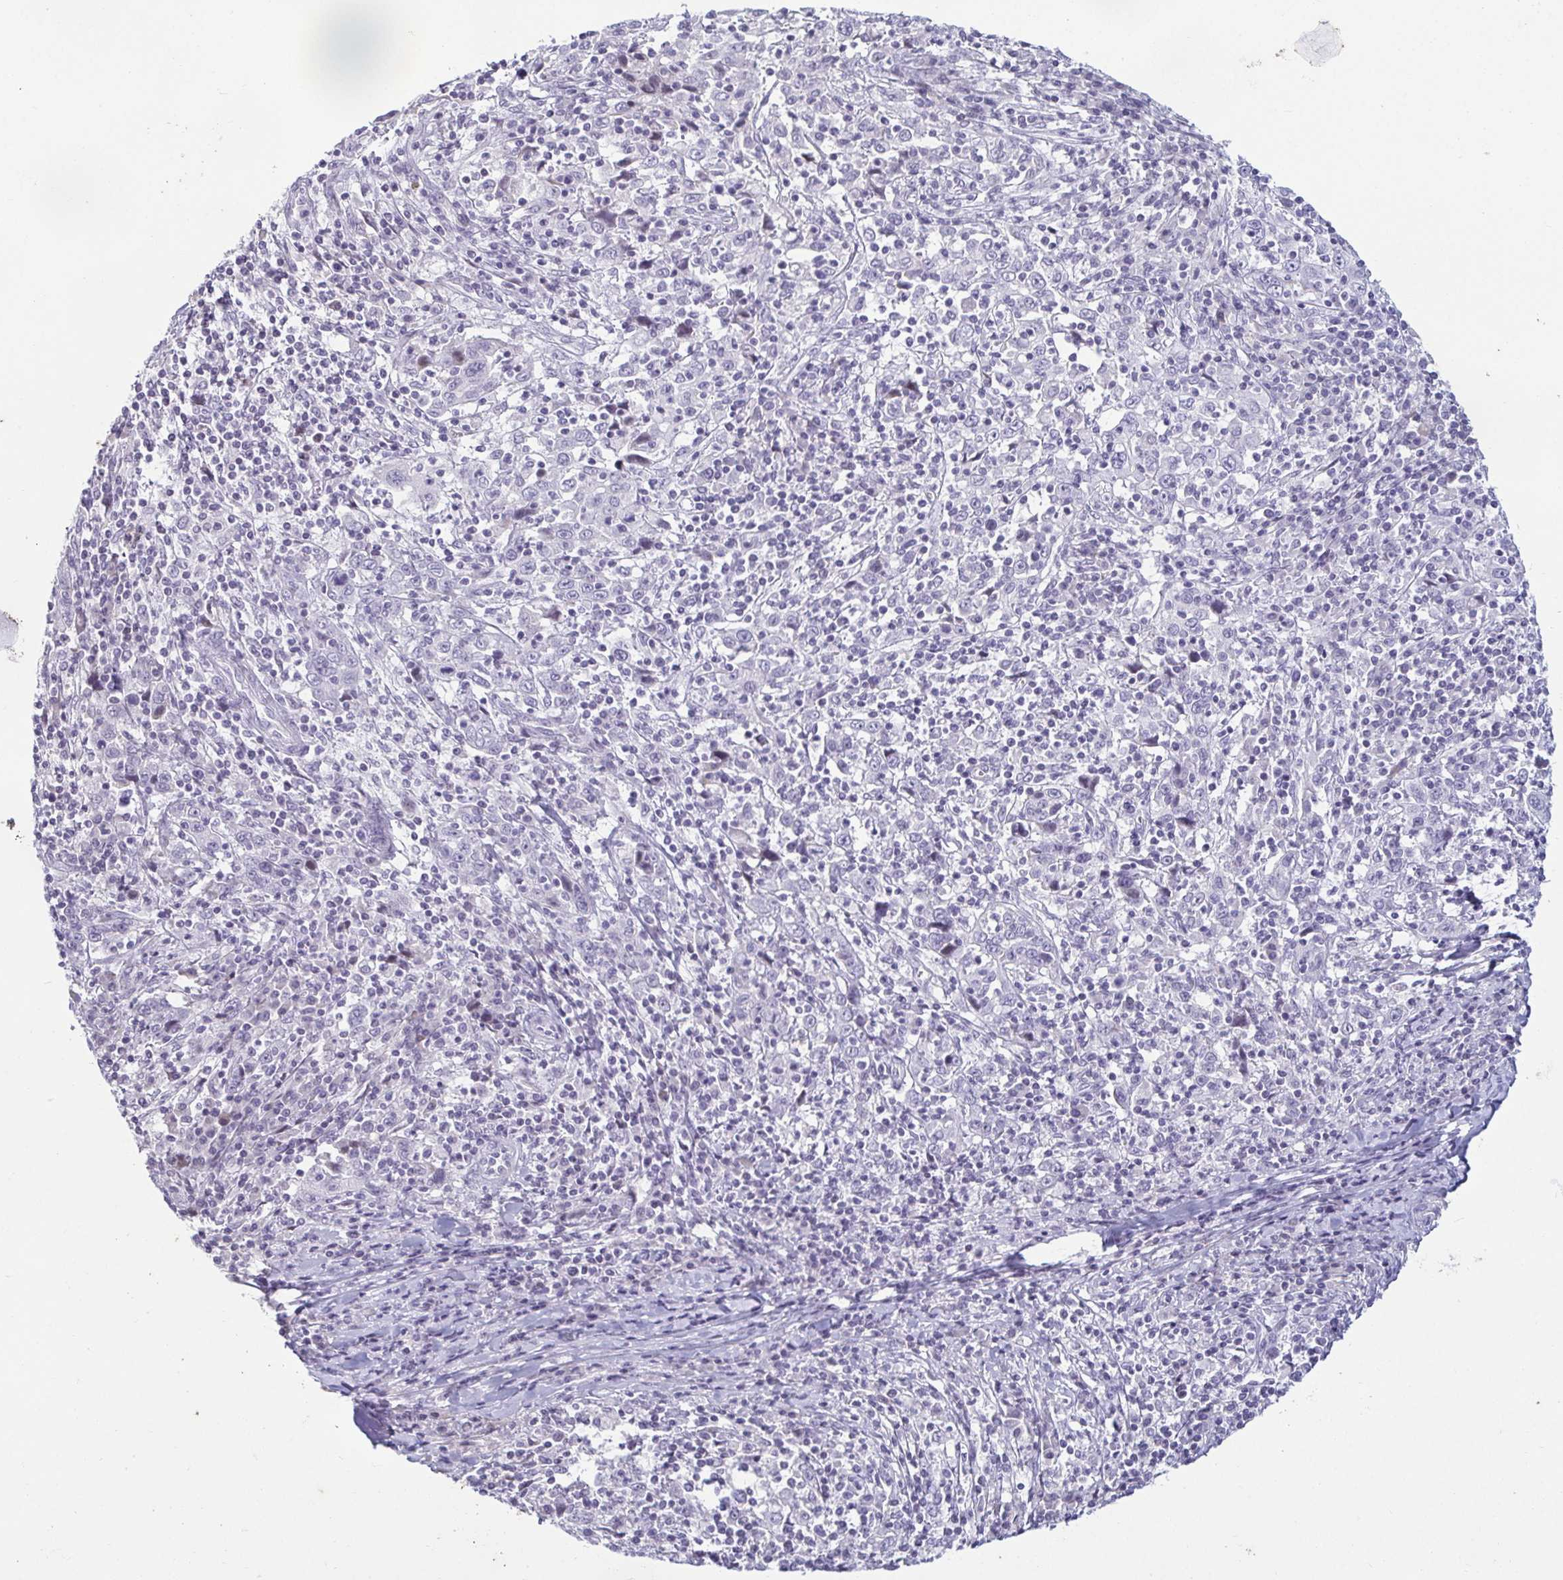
{"staining": {"intensity": "negative", "quantity": "none", "location": "none"}, "tissue": "cervical cancer", "cell_type": "Tumor cells", "image_type": "cancer", "snomed": [{"axis": "morphology", "description": "Squamous cell carcinoma, NOS"}, {"axis": "topography", "description": "Cervix"}], "caption": "DAB (3,3'-diaminobenzidine) immunohistochemical staining of human cervical squamous cell carcinoma displays no significant expression in tumor cells. (DAB (3,3'-diaminobenzidine) IHC, high magnification).", "gene": "CR2", "patient": {"sex": "female", "age": 46}}